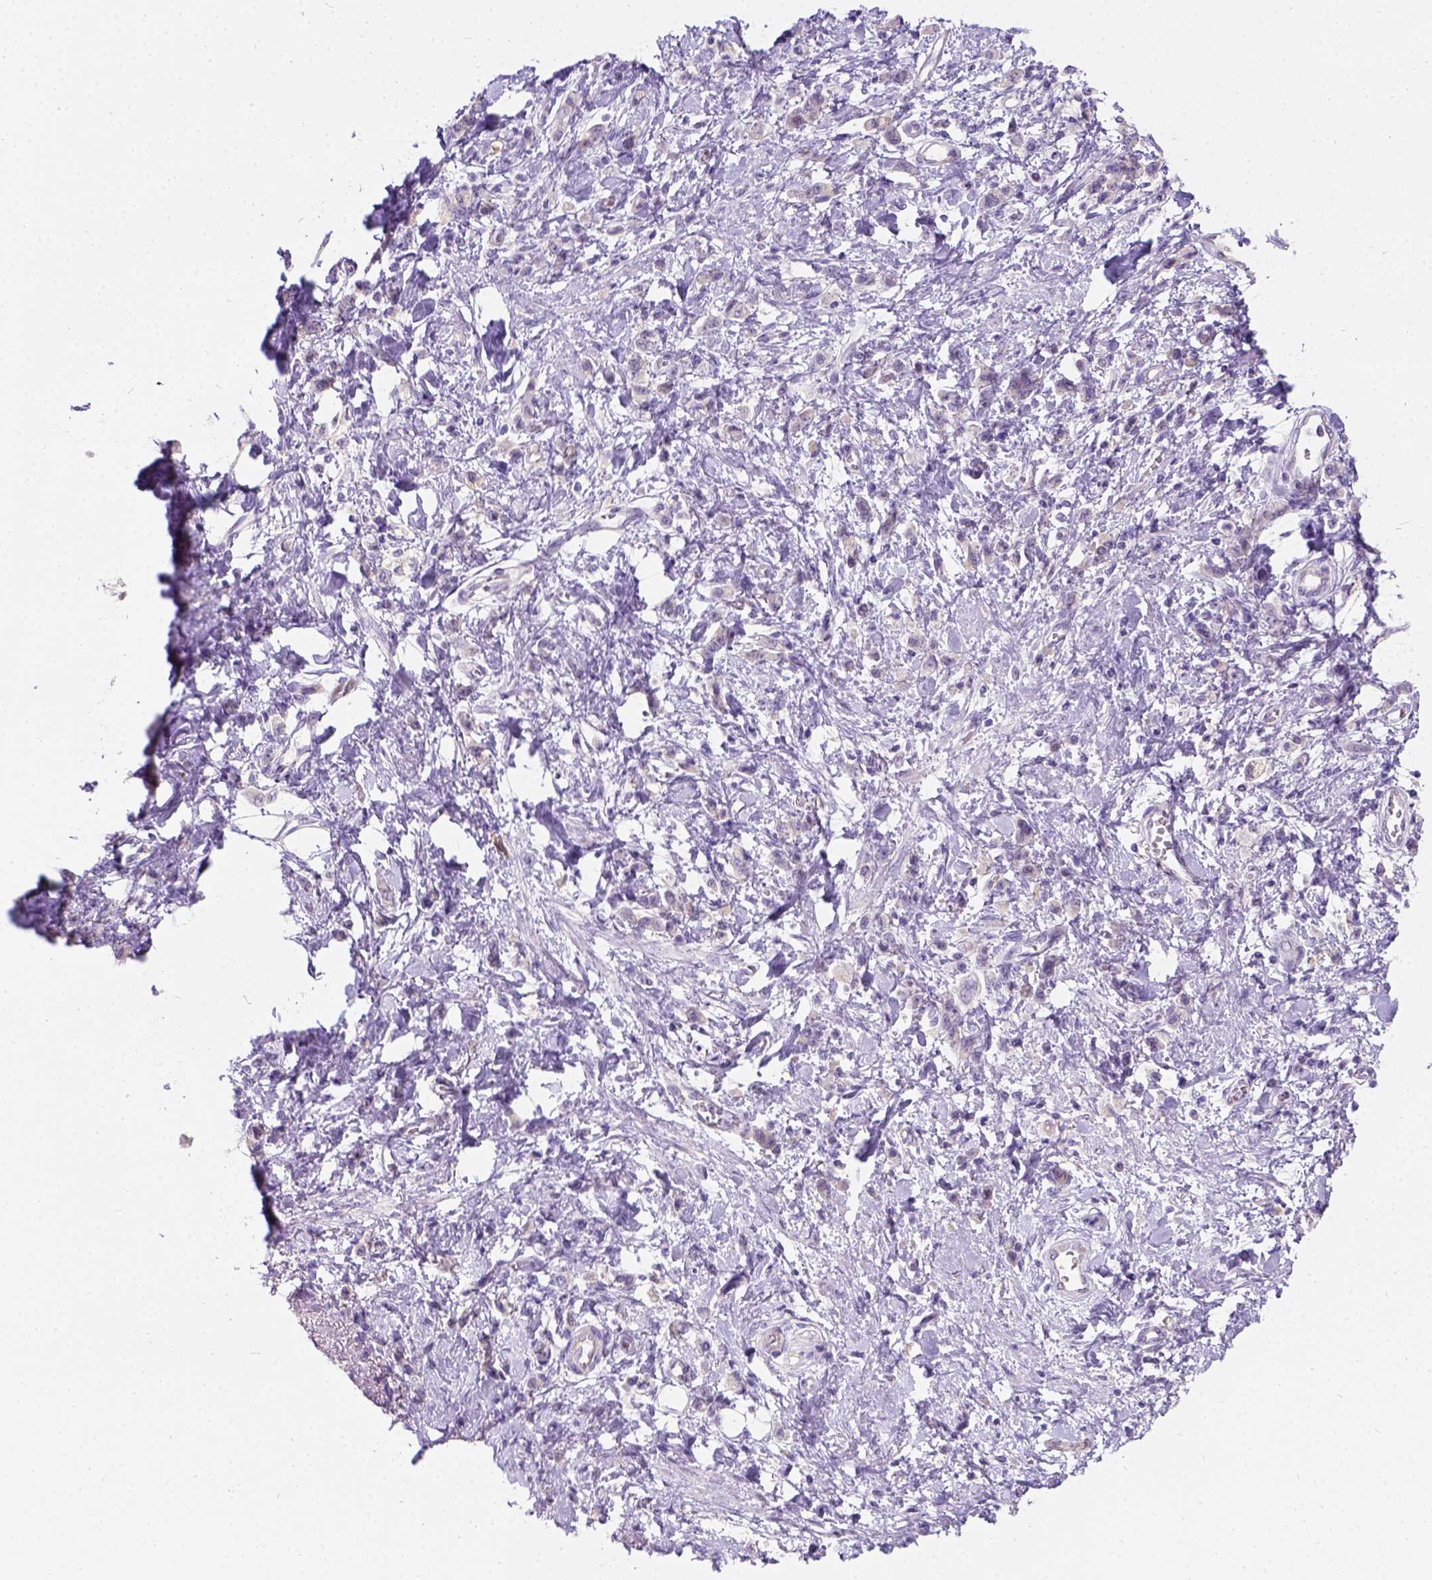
{"staining": {"intensity": "negative", "quantity": "none", "location": "none"}, "tissue": "stomach cancer", "cell_type": "Tumor cells", "image_type": "cancer", "snomed": [{"axis": "morphology", "description": "Adenocarcinoma, NOS"}, {"axis": "topography", "description": "Stomach"}], "caption": "High magnification brightfield microscopy of stomach adenocarcinoma stained with DAB (brown) and counterstained with hematoxylin (blue): tumor cells show no significant positivity. The staining is performed using DAB (3,3'-diaminobenzidine) brown chromogen with nuclei counter-stained in using hematoxylin.", "gene": "C20orf144", "patient": {"sex": "male", "age": 77}}